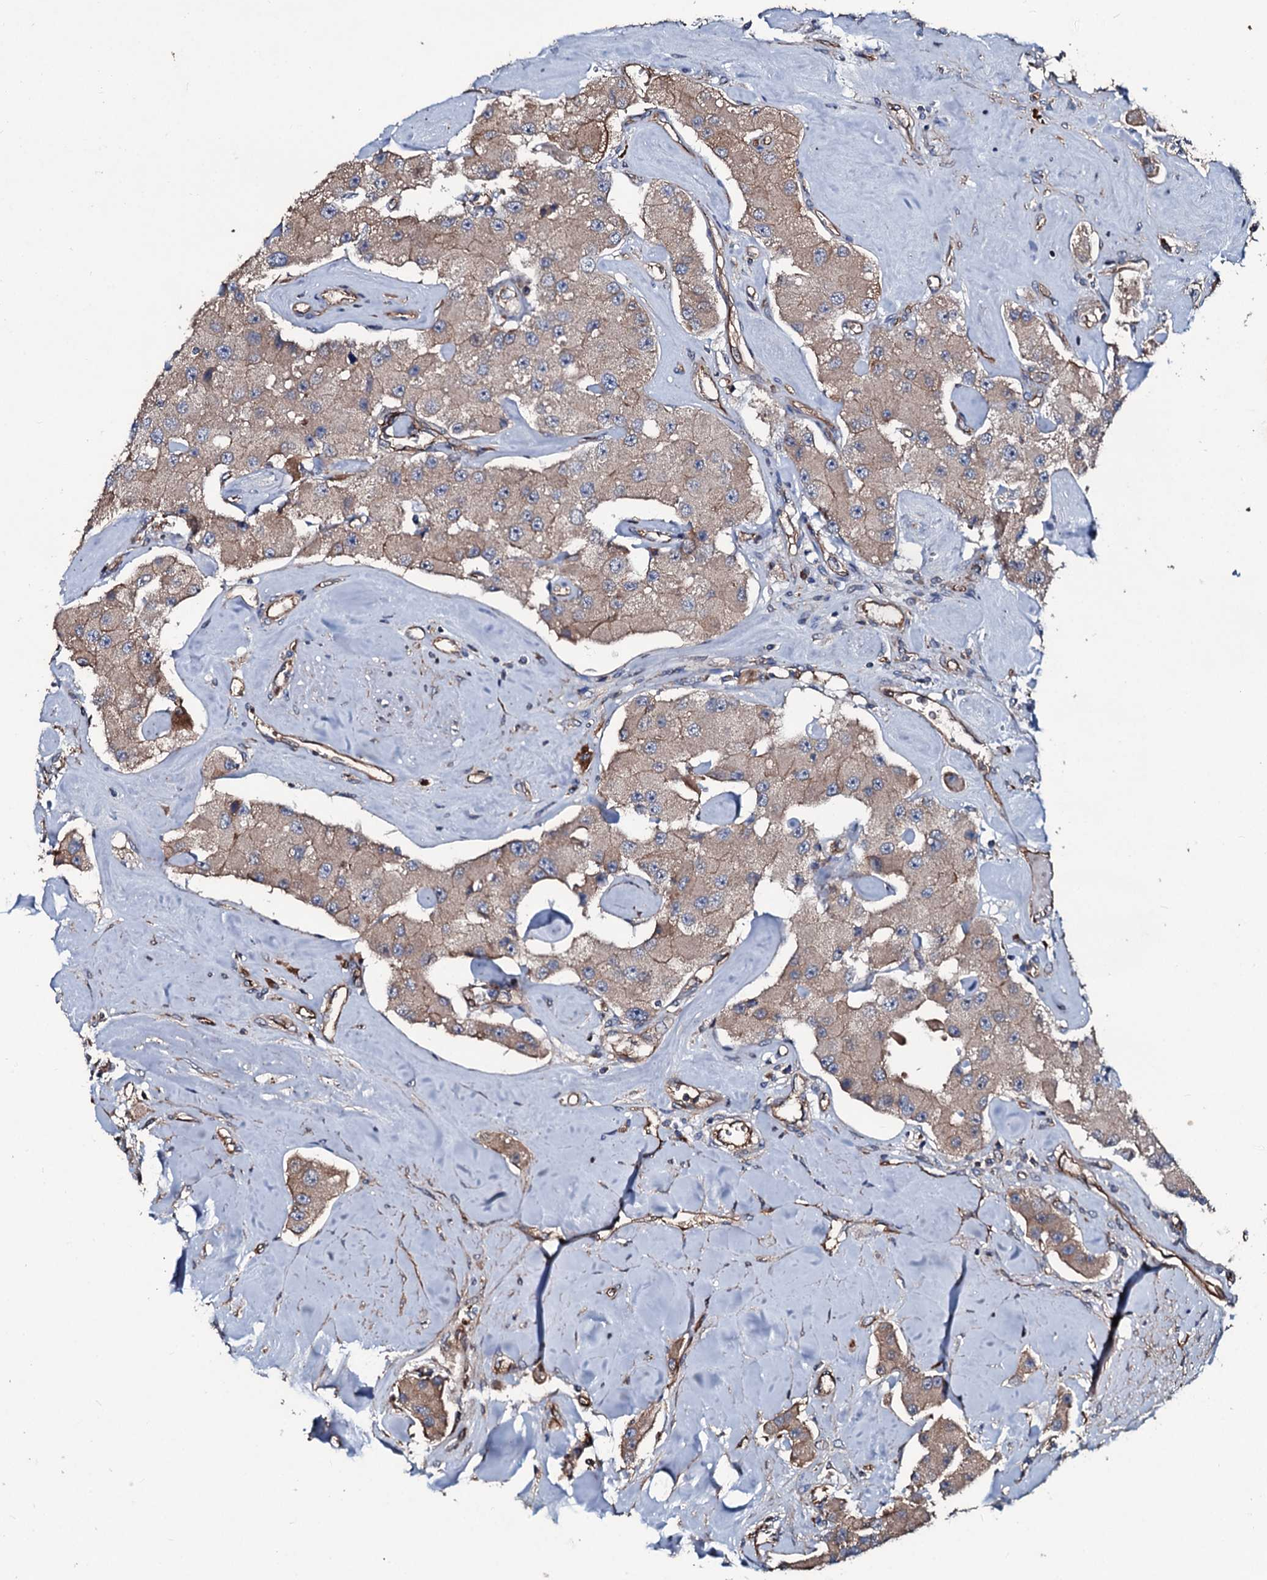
{"staining": {"intensity": "weak", "quantity": ">75%", "location": "cytoplasmic/membranous"}, "tissue": "carcinoid", "cell_type": "Tumor cells", "image_type": "cancer", "snomed": [{"axis": "morphology", "description": "Carcinoid, malignant, NOS"}, {"axis": "topography", "description": "Pancreas"}], "caption": "Malignant carcinoid tissue displays weak cytoplasmic/membranous staining in about >75% of tumor cells", "gene": "DMAC2", "patient": {"sex": "male", "age": 41}}